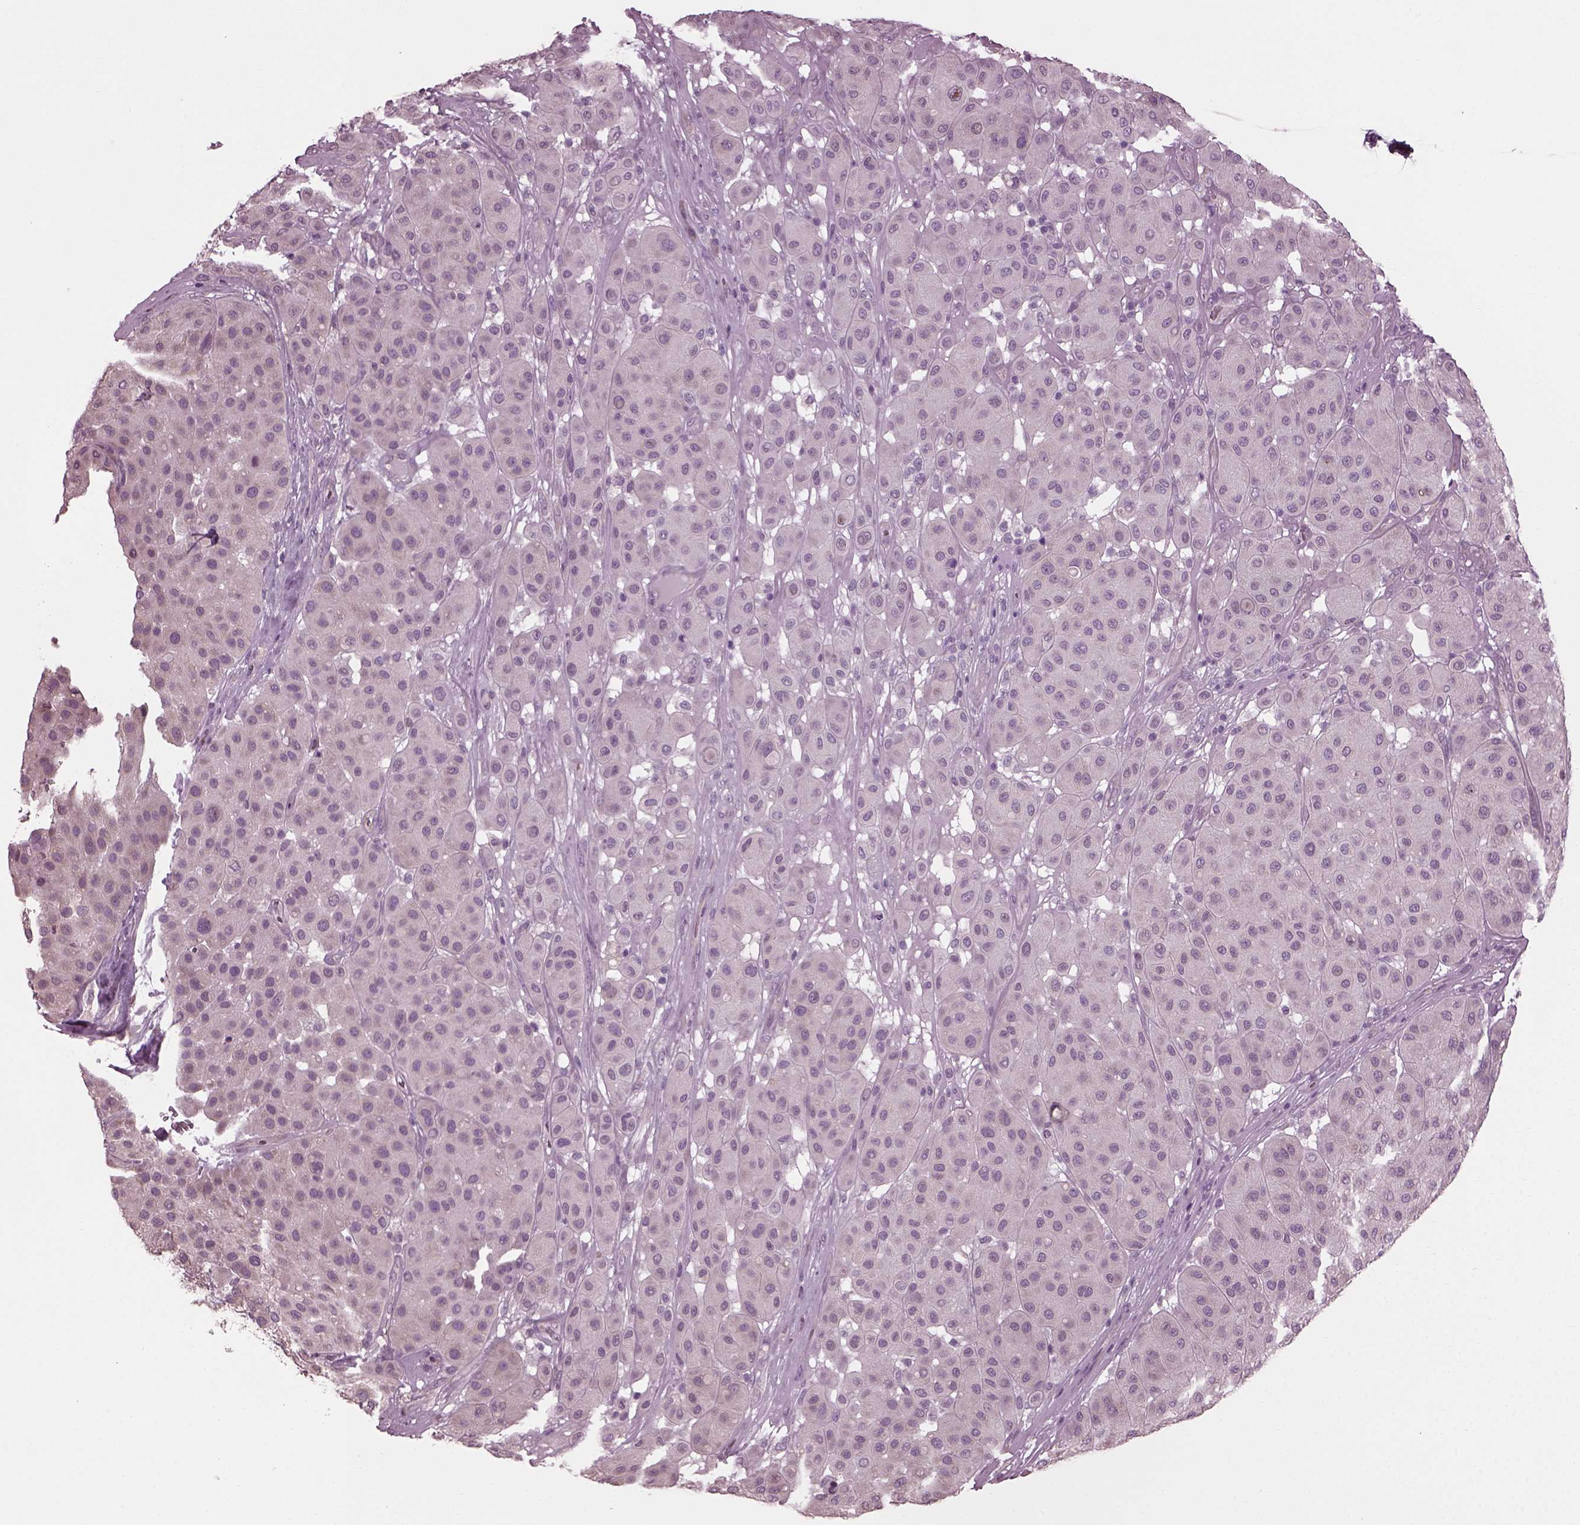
{"staining": {"intensity": "negative", "quantity": "none", "location": "none"}, "tissue": "melanoma", "cell_type": "Tumor cells", "image_type": "cancer", "snomed": [{"axis": "morphology", "description": "Malignant melanoma, Metastatic site"}, {"axis": "topography", "description": "Smooth muscle"}], "caption": "Photomicrograph shows no significant protein expression in tumor cells of melanoma. The staining is performed using DAB (3,3'-diaminobenzidine) brown chromogen with nuclei counter-stained in using hematoxylin.", "gene": "CABP5", "patient": {"sex": "male", "age": 41}}